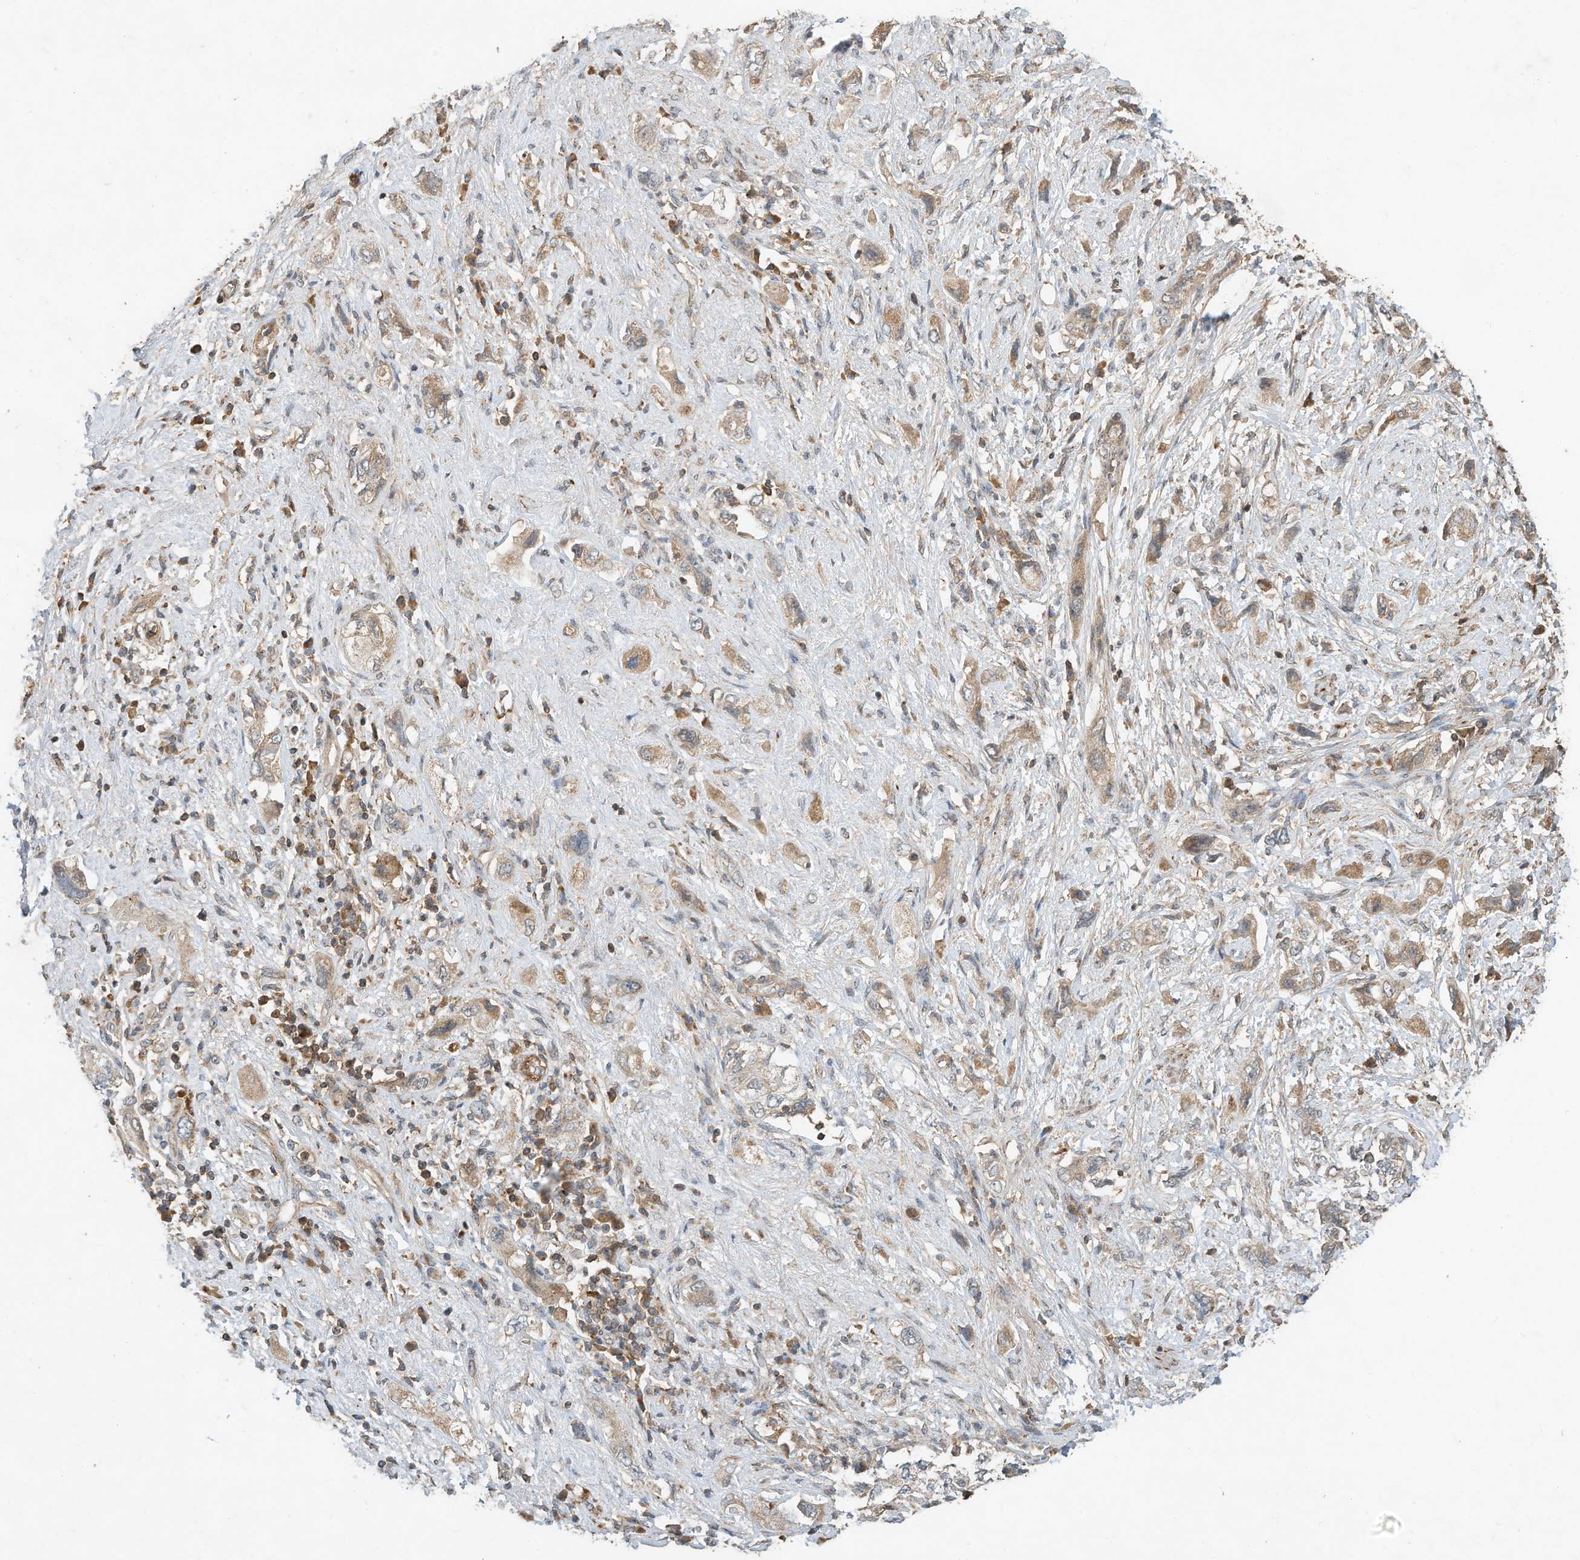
{"staining": {"intensity": "weak", "quantity": ">75%", "location": "cytoplasmic/membranous"}, "tissue": "pancreatic cancer", "cell_type": "Tumor cells", "image_type": "cancer", "snomed": [{"axis": "morphology", "description": "Adenocarcinoma, NOS"}, {"axis": "topography", "description": "Pancreas"}], "caption": "A histopathology image of human adenocarcinoma (pancreatic) stained for a protein reveals weak cytoplasmic/membranous brown staining in tumor cells.", "gene": "CPAMD8", "patient": {"sex": "female", "age": 73}}